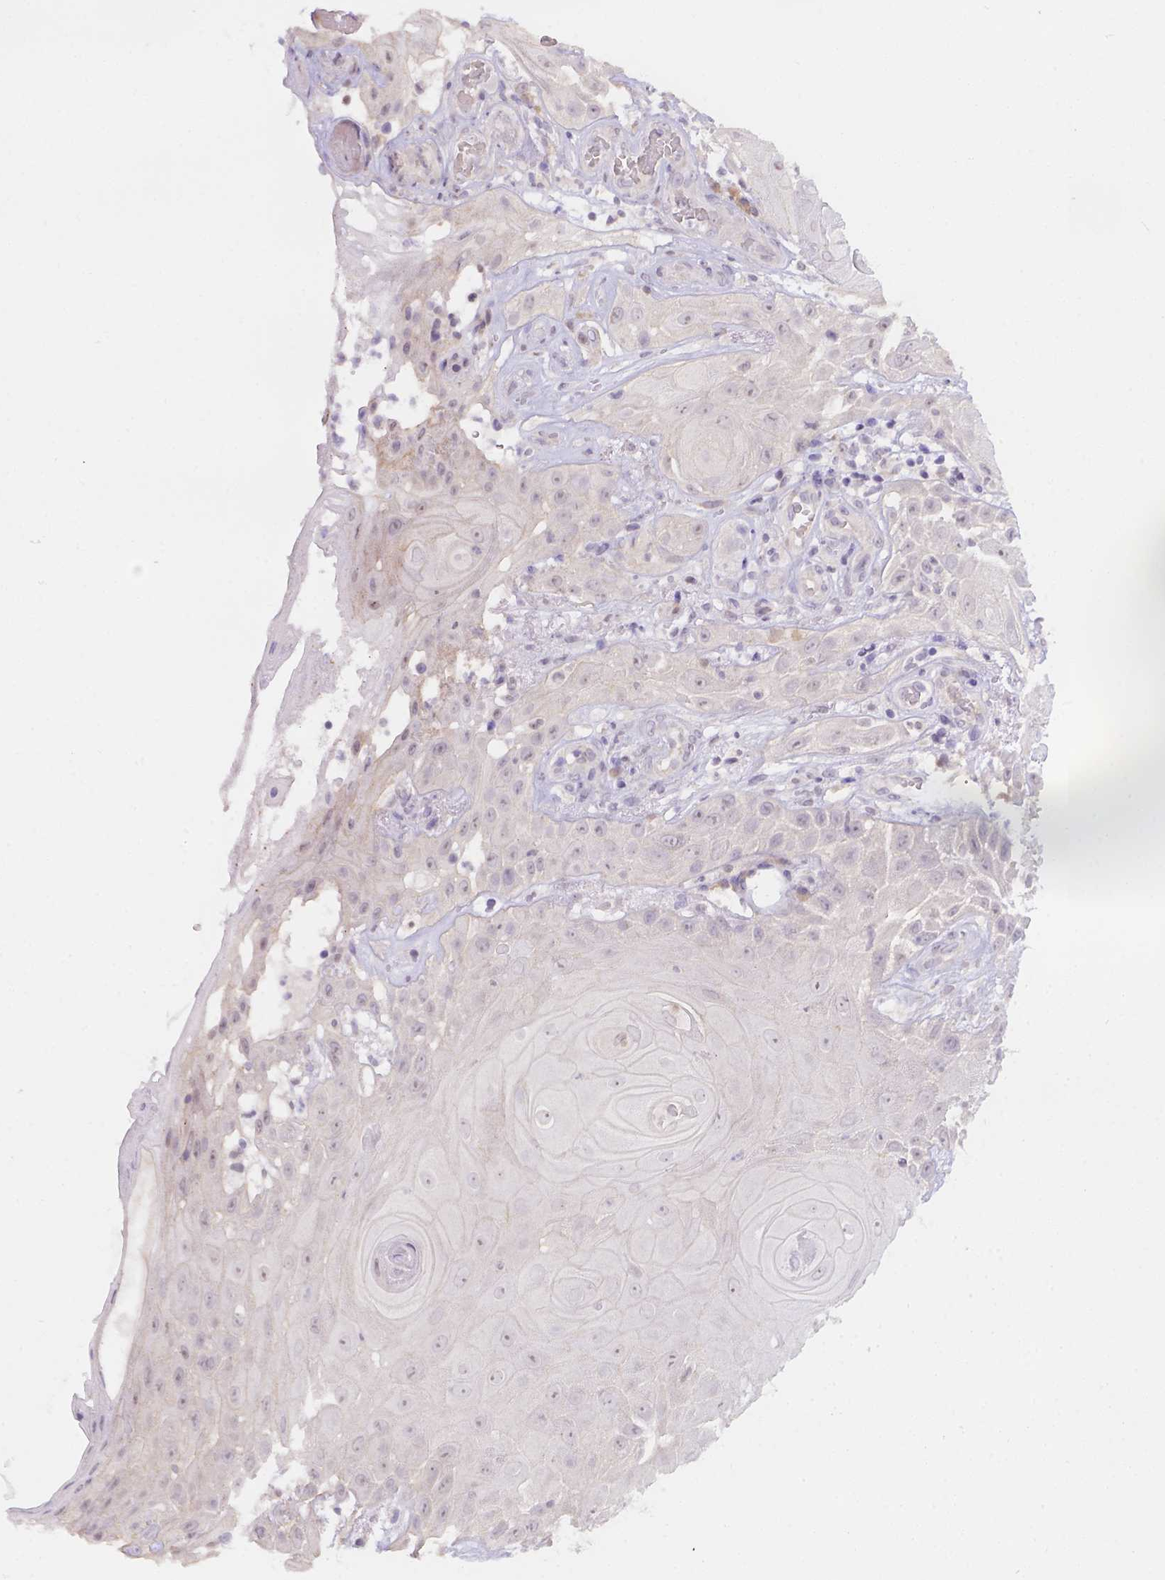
{"staining": {"intensity": "negative", "quantity": "none", "location": "none"}, "tissue": "skin cancer", "cell_type": "Tumor cells", "image_type": "cancer", "snomed": [{"axis": "morphology", "description": "Squamous cell carcinoma, NOS"}, {"axis": "topography", "description": "Skin"}], "caption": "Skin cancer (squamous cell carcinoma) was stained to show a protein in brown. There is no significant staining in tumor cells.", "gene": "CD96", "patient": {"sex": "male", "age": 62}}